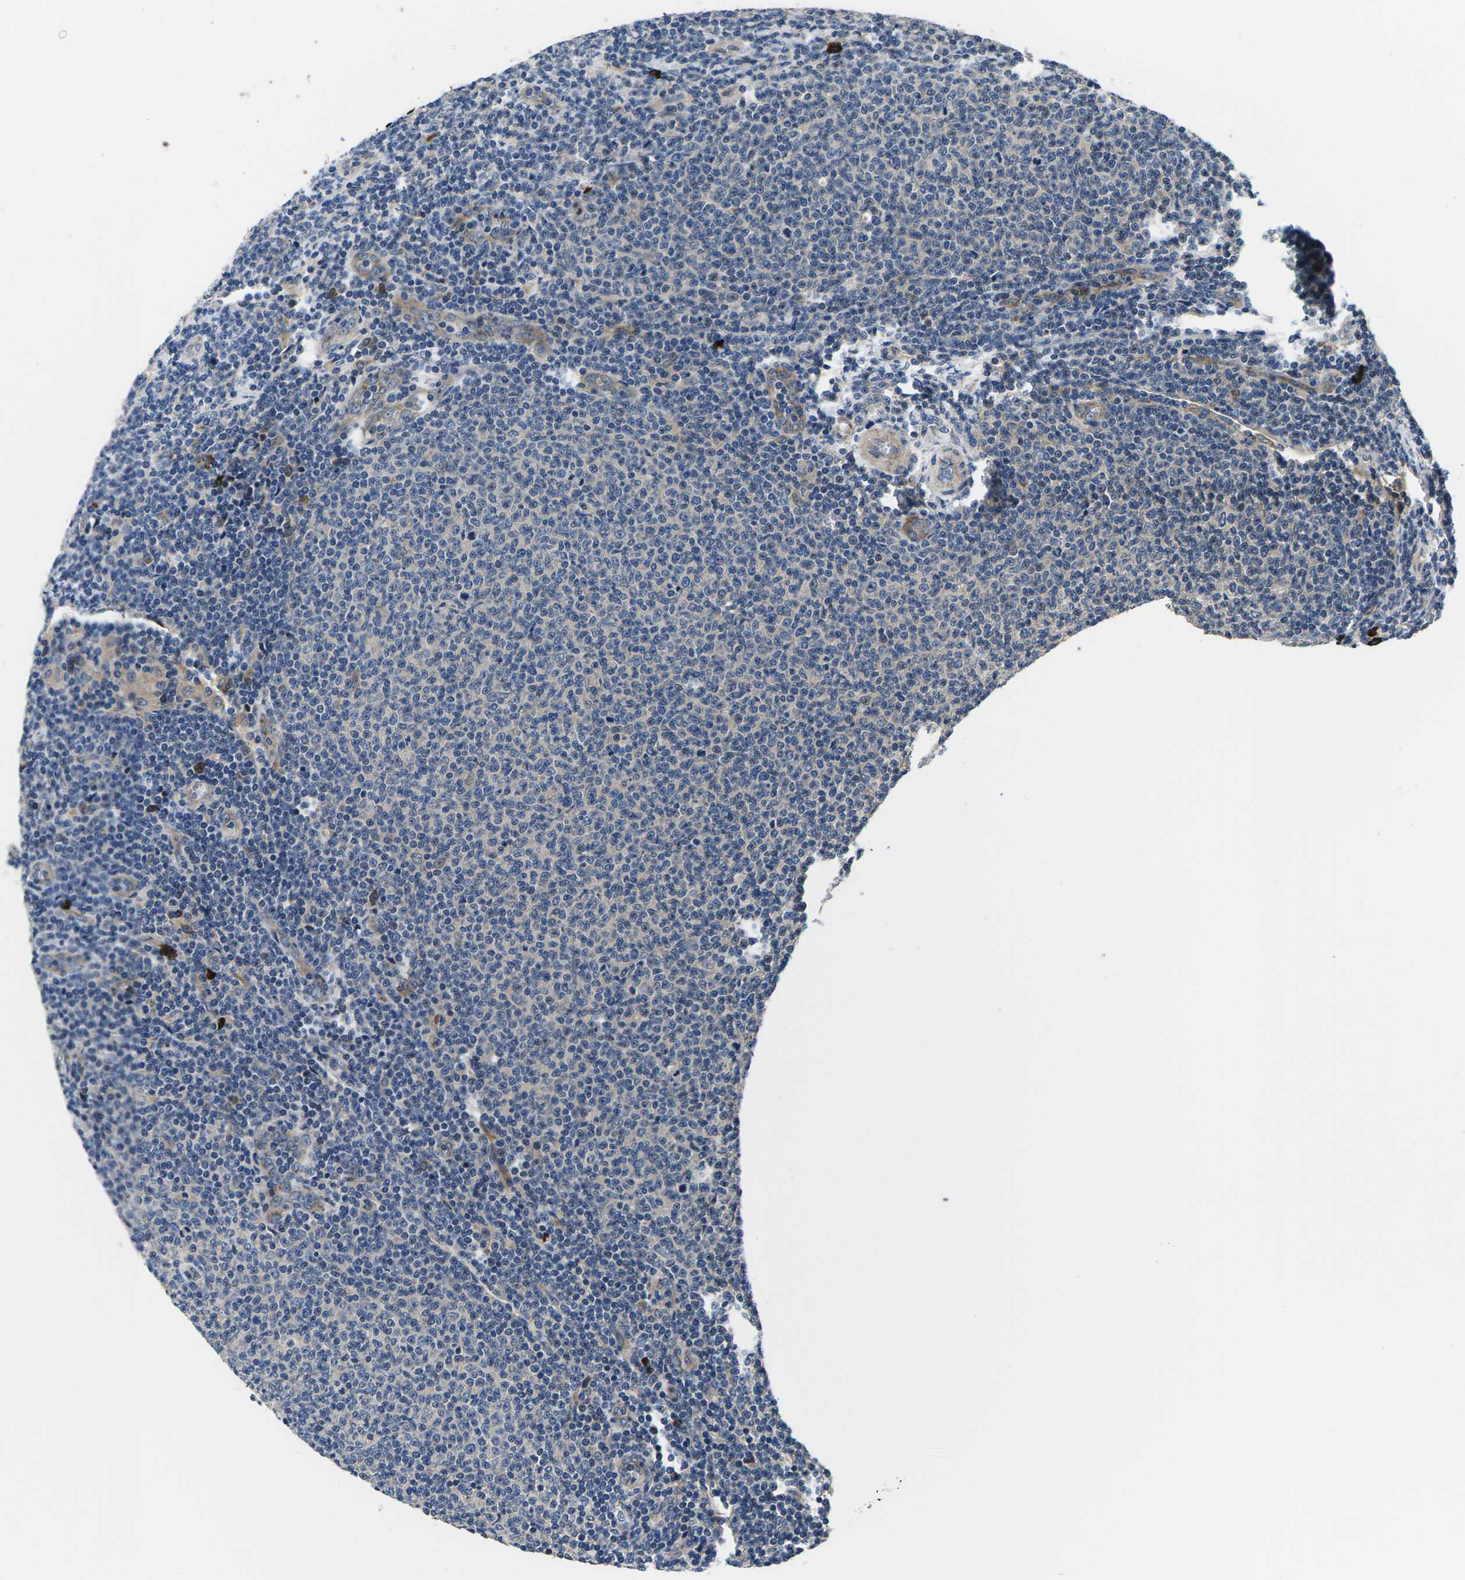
{"staining": {"intensity": "negative", "quantity": "none", "location": "none"}, "tissue": "lymphoma", "cell_type": "Tumor cells", "image_type": "cancer", "snomed": [{"axis": "morphology", "description": "Malignant lymphoma, non-Hodgkin's type, Low grade"}, {"axis": "topography", "description": "Lymph node"}], "caption": "High magnification brightfield microscopy of malignant lymphoma, non-Hodgkin's type (low-grade) stained with DAB (3,3'-diaminobenzidine) (brown) and counterstained with hematoxylin (blue): tumor cells show no significant positivity.", "gene": "PLCE1", "patient": {"sex": "male", "age": 66}}